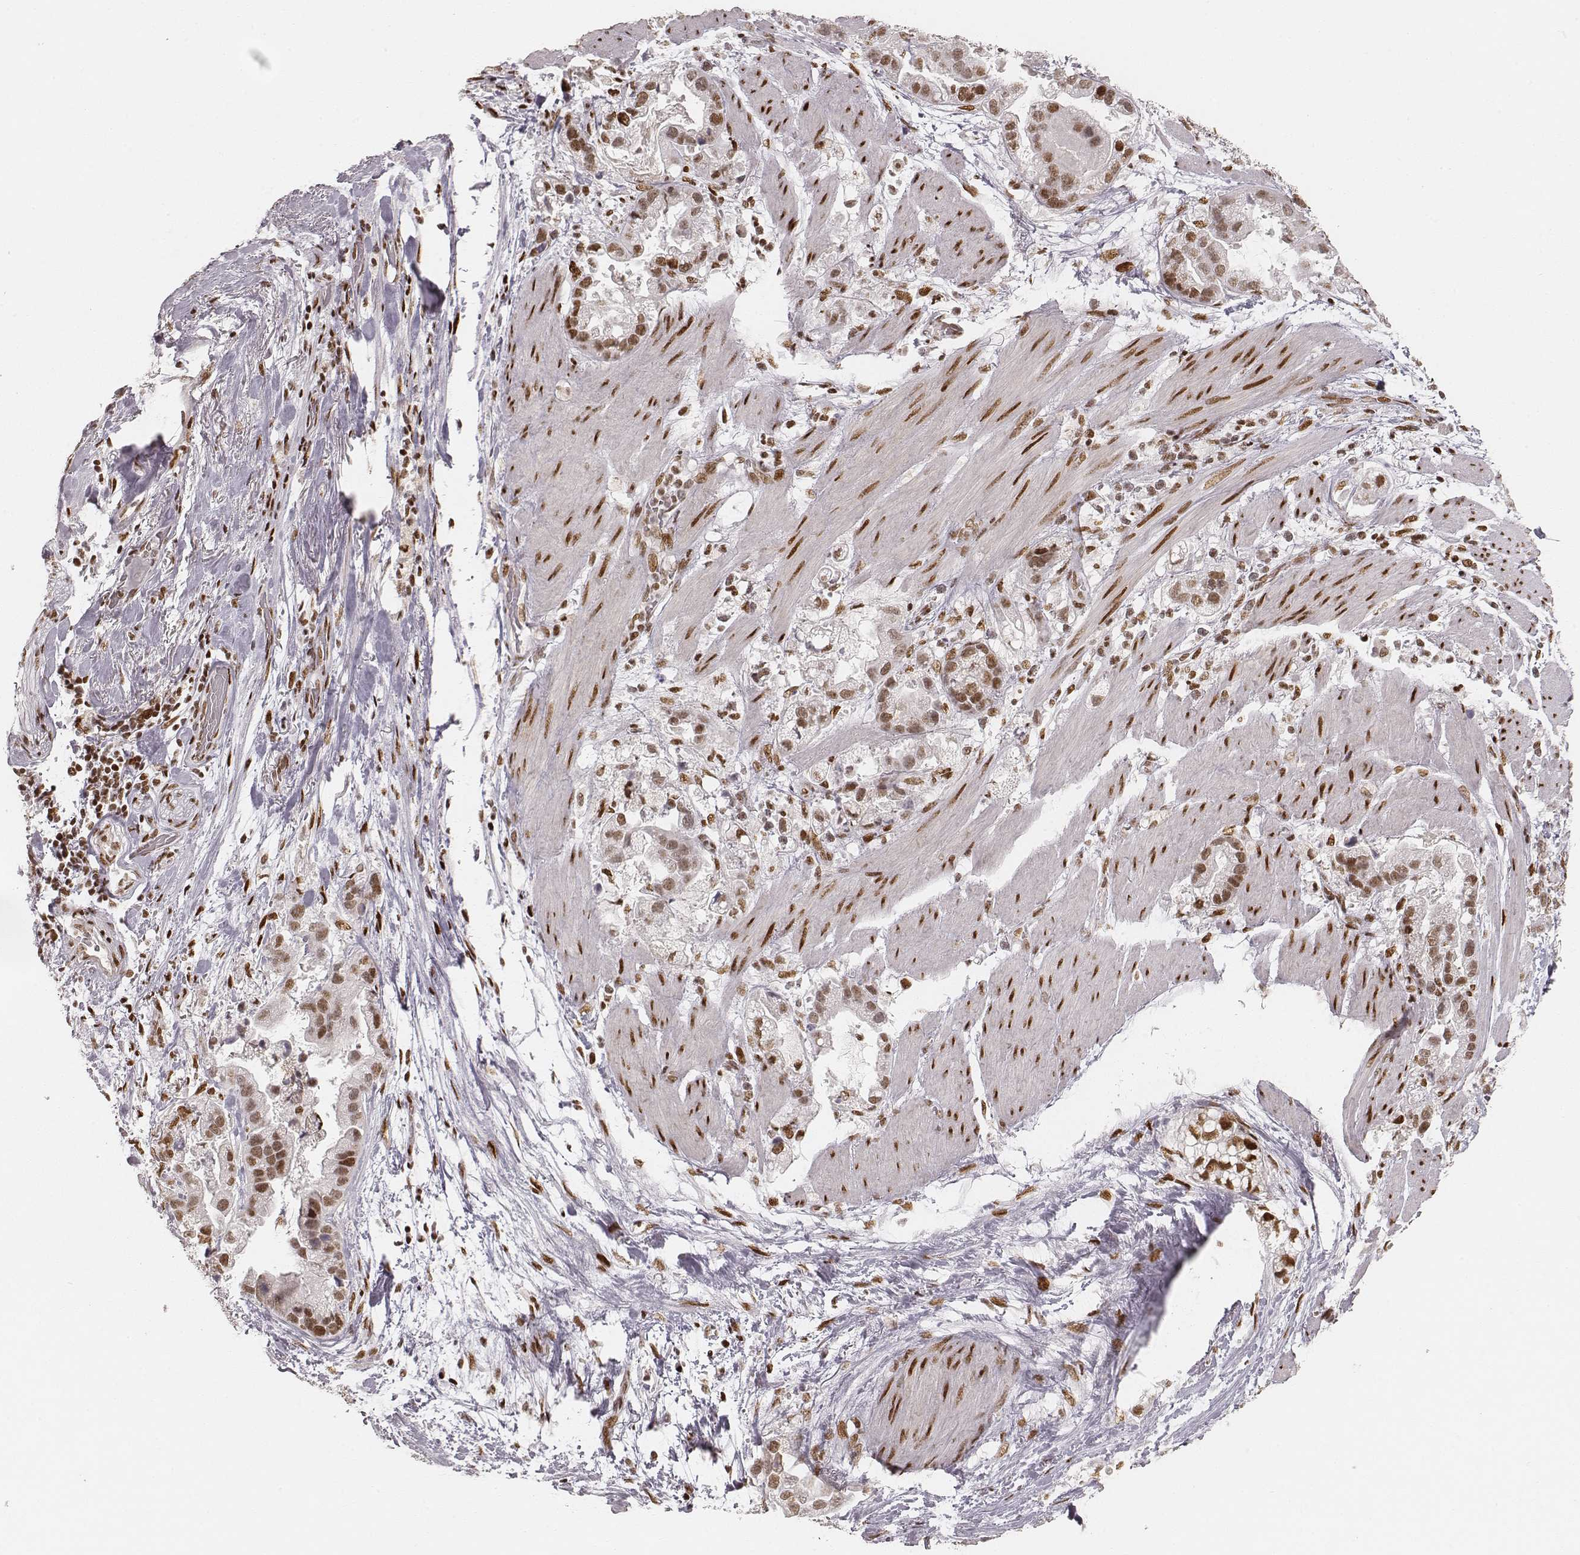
{"staining": {"intensity": "moderate", "quantity": ">75%", "location": "nuclear"}, "tissue": "stomach cancer", "cell_type": "Tumor cells", "image_type": "cancer", "snomed": [{"axis": "morphology", "description": "Adenocarcinoma, NOS"}, {"axis": "topography", "description": "Stomach"}], "caption": "The photomicrograph shows immunohistochemical staining of stomach cancer. There is moderate nuclear positivity is identified in about >75% of tumor cells.", "gene": "HNRNPC", "patient": {"sex": "male", "age": 59}}